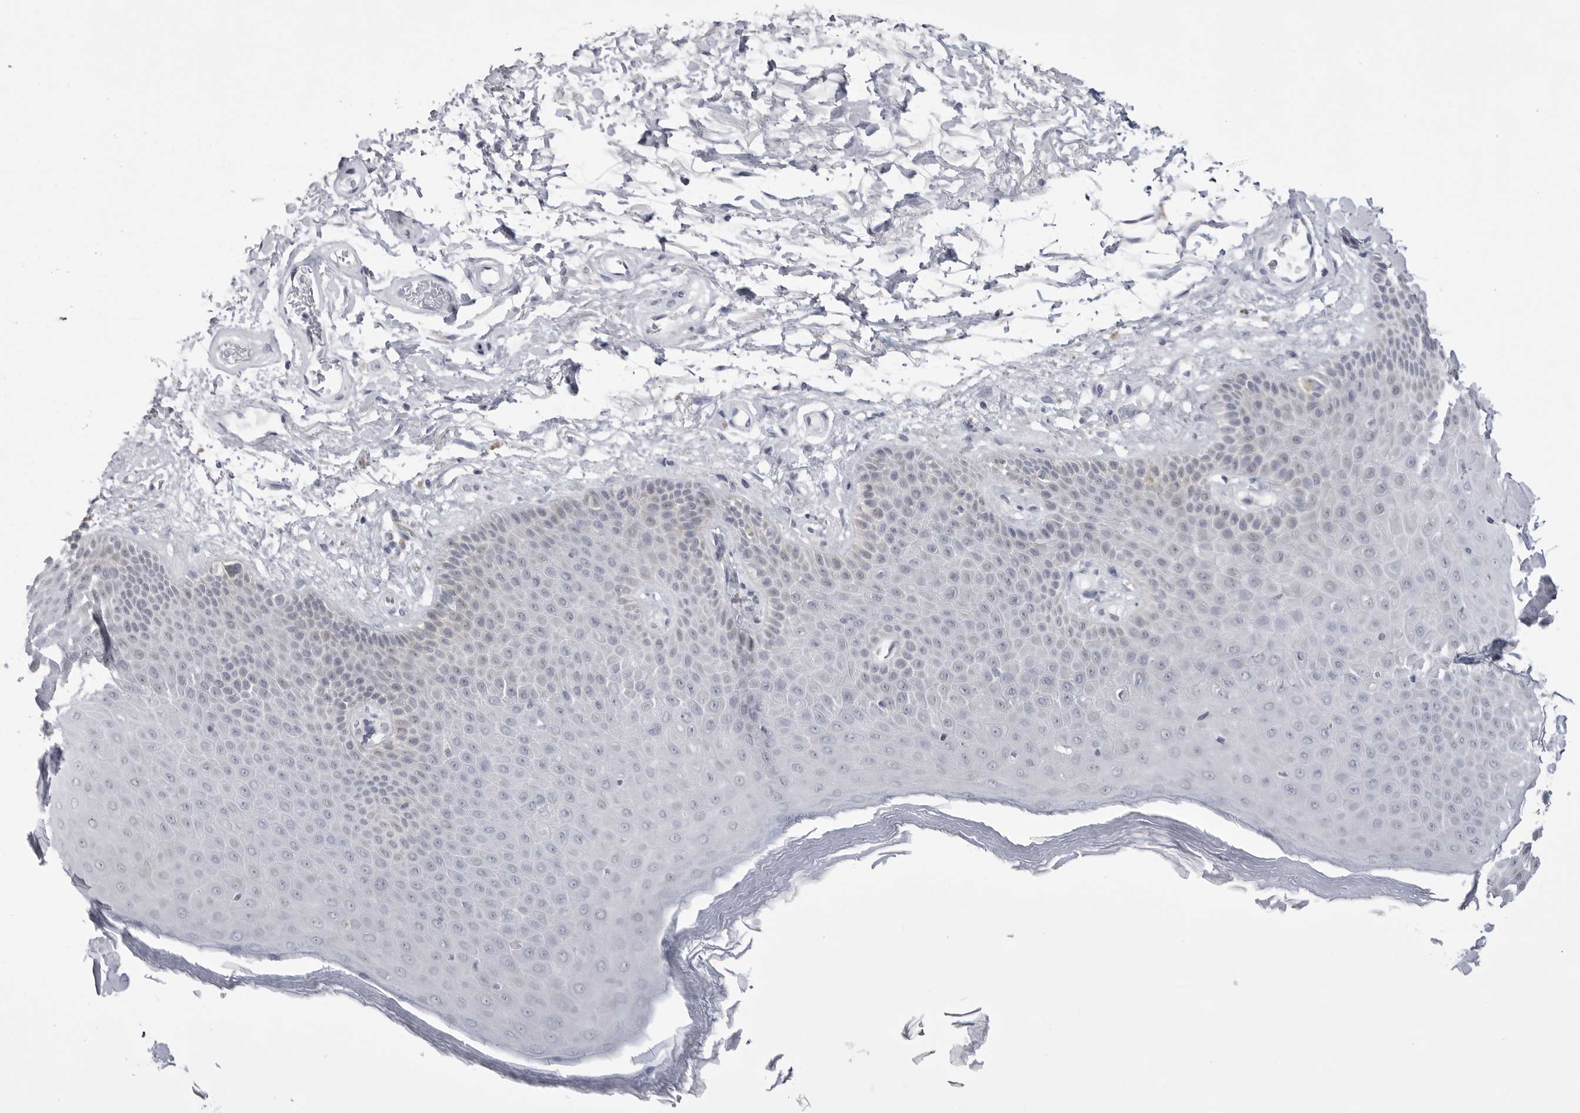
{"staining": {"intensity": "weak", "quantity": "<25%", "location": "cytoplasmic/membranous"}, "tissue": "skin", "cell_type": "Epidermal cells", "image_type": "normal", "snomed": [{"axis": "morphology", "description": "Normal tissue, NOS"}, {"axis": "topography", "description": "Anal"}], "caption": "Skin stained for a protein using immunohistochemistry (IHC) exhibits no staining epidermal cells.", "gene": "FH", "patient": {"sex": "male", "age": 74}}